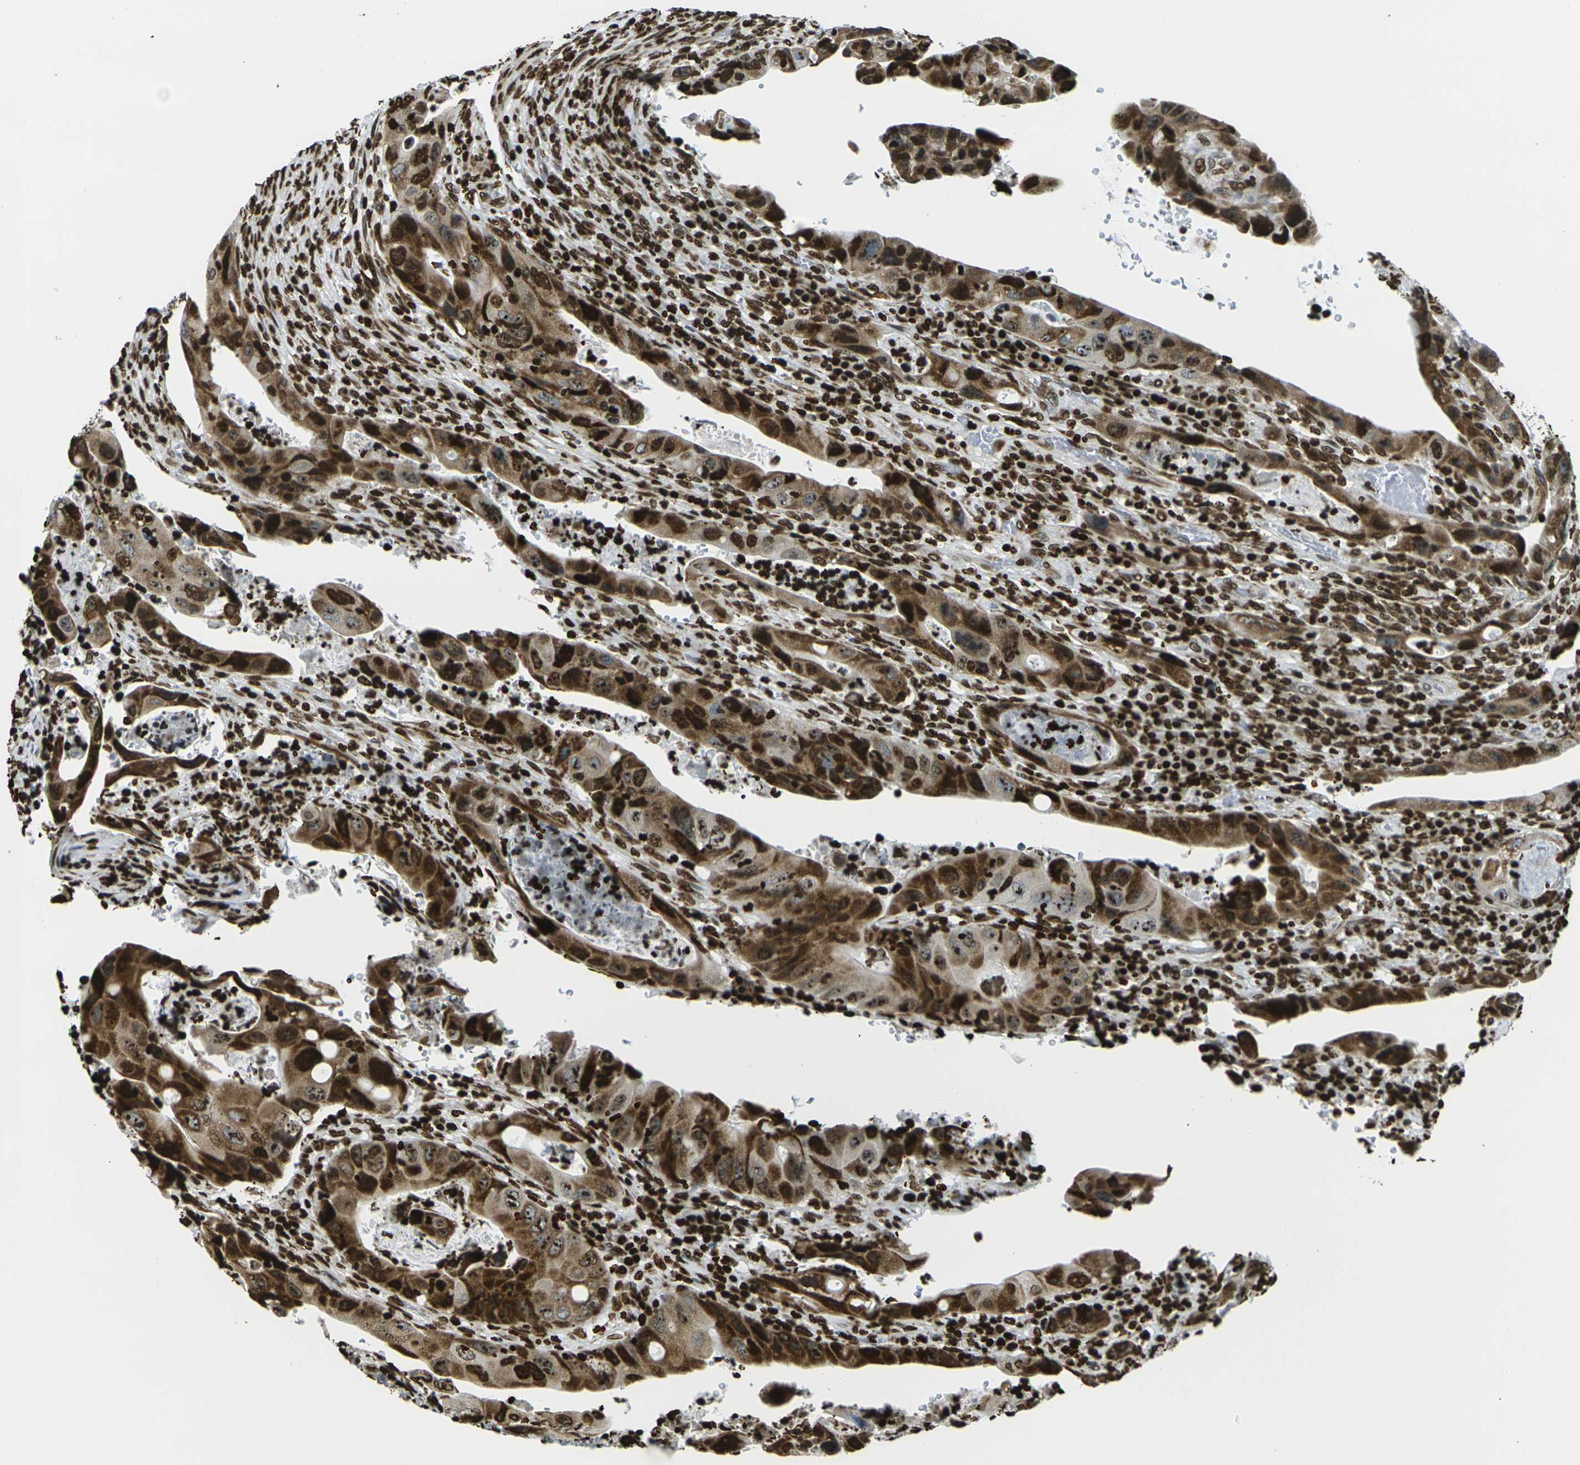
{"staining": {"intensity": "strong", "quantity": ">75%", "location": "nuclear"}, "tissue": "colorectal cancer", "cell_type": "Tumor cells", "image_type": "cancer", "snomed": [{"axis": "morphology", "description": "Adenocarcinoma, NOS"}, {"axis": "topography", "description": "Rectum"}], "caption": "This is an image of immunohistochemistry (IHC) staining of colorectal adenocarcinoma, which shows strong positivity in the nuclear of tumor cells.", "gene": "H1-2", "patient": {"sex": "female", "age": 57}}